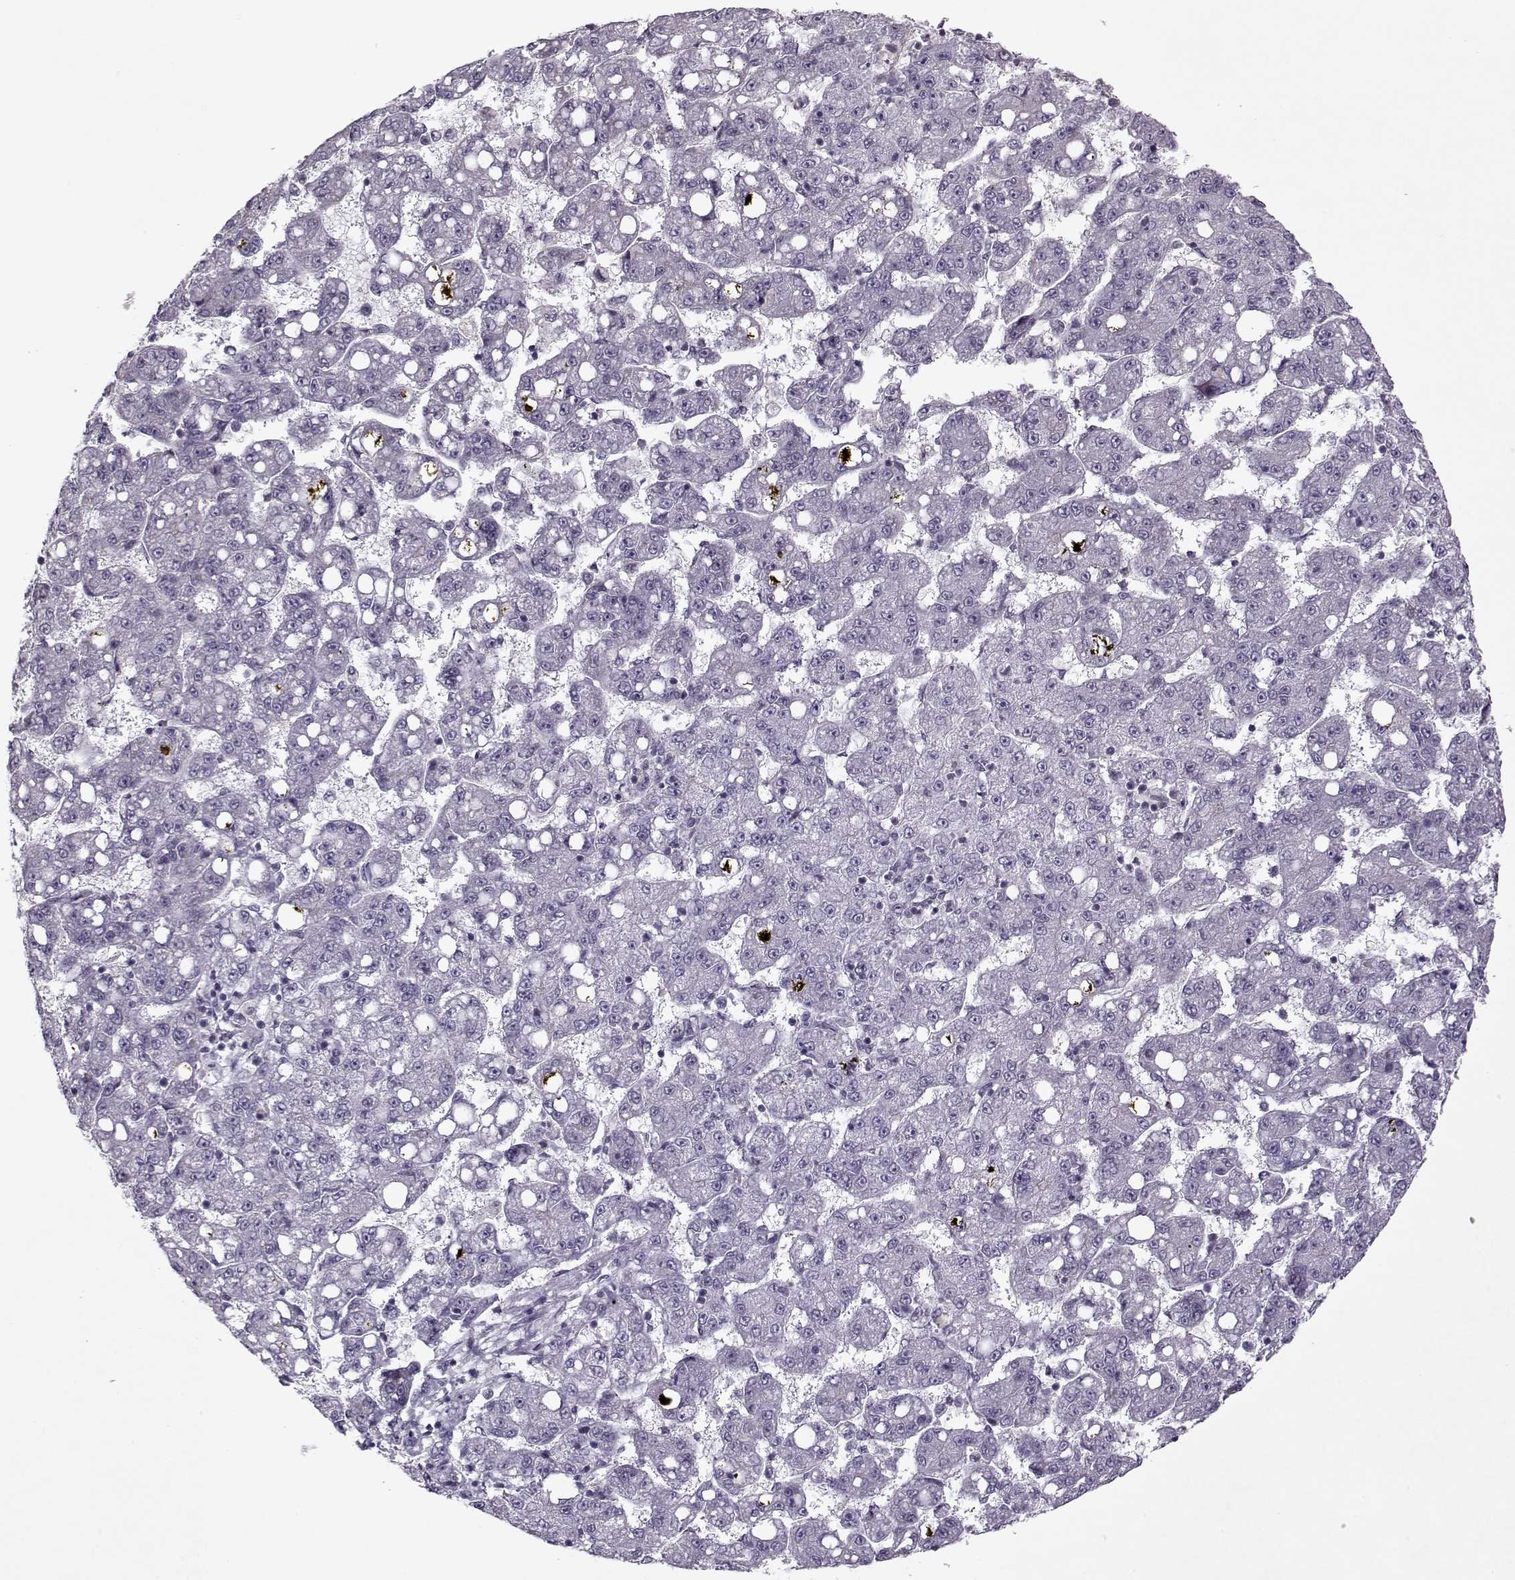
{"staining": {"intensity": "negative", "quantity": "none", "location": "none"}, "tissue": "liver cancer", "cell_type": "Tumor cells", "image_type": "cancer", "snomed": [{"axis": "morphology", "description": "Carcinoma, Hepatocellular, NOS"}, {"axis": "topography", "description": "Liver"}], "caption": "Immunohistochemistry (IHC) photomicrograph of human hepatocellular carcinoma (liver) stained for a protein (brown), which shows no positivity in tumor cells. (Brightfield microscopy of DAB (3,3'-diaminobenzidine) immunohistochemistry at high magnification).", "gene": "KRT9", "patient": {"sex": "female", "age": 65}}